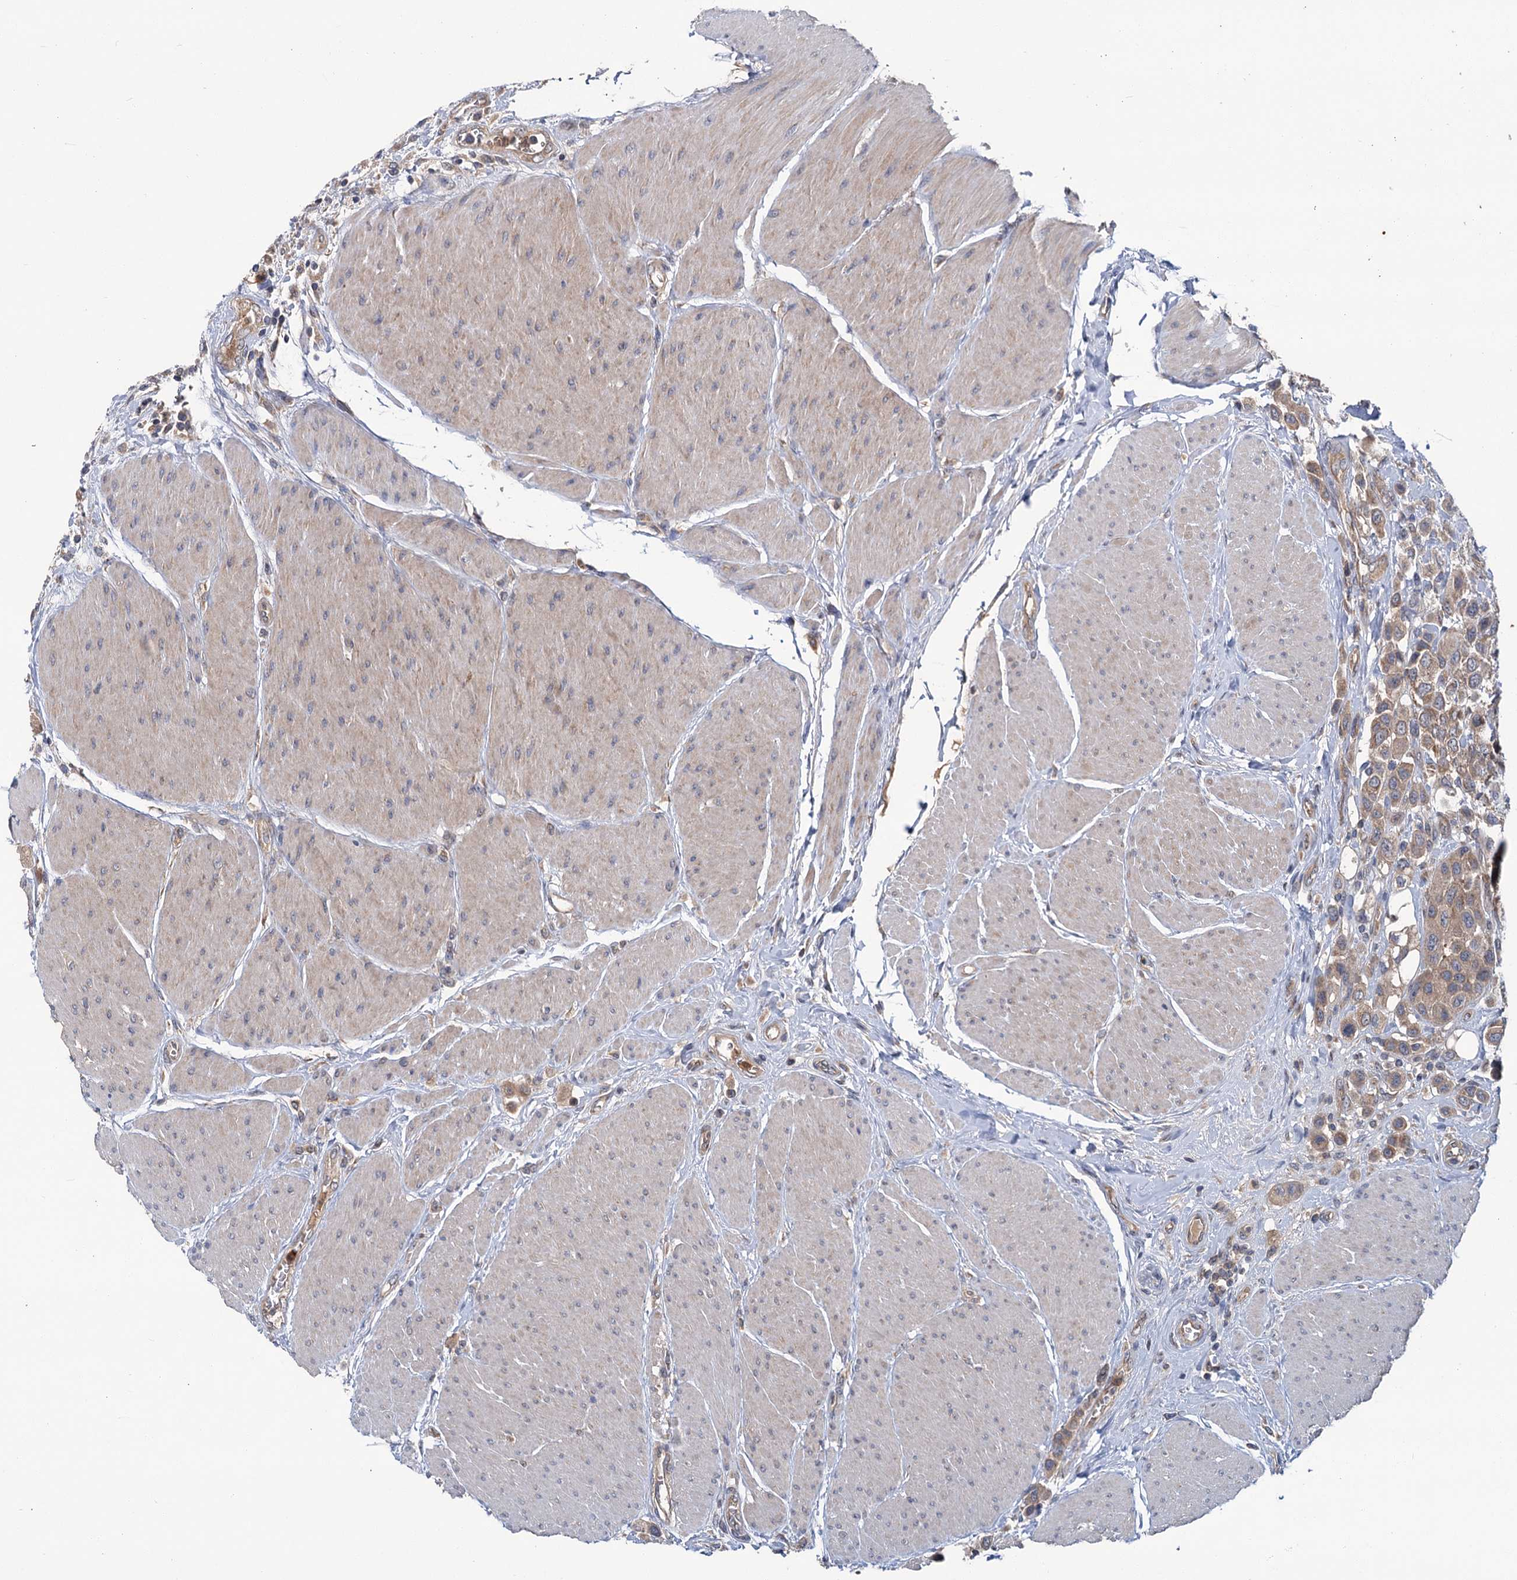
{"staining": {"intensity": "weak", "quantity": ">75%", "location": "cytoplasmic/membranous"}, "tissue": "urothelial cancer", "cell_type": "Tumor cells", "image_type": "cancer", "snomed": [{"axis": "morphology", "description": "Urothelial carcinoma, High grade"}, {"axis": "topography", "description": "Urinary bladder"}], "caption": "A brown stain labels weak cytoplasmic/membranous positivity of a protein in human urothelial cancer tumor cells.", "gene": "DYNC2H1", "patient": {"sex": "male", "age": 50}}